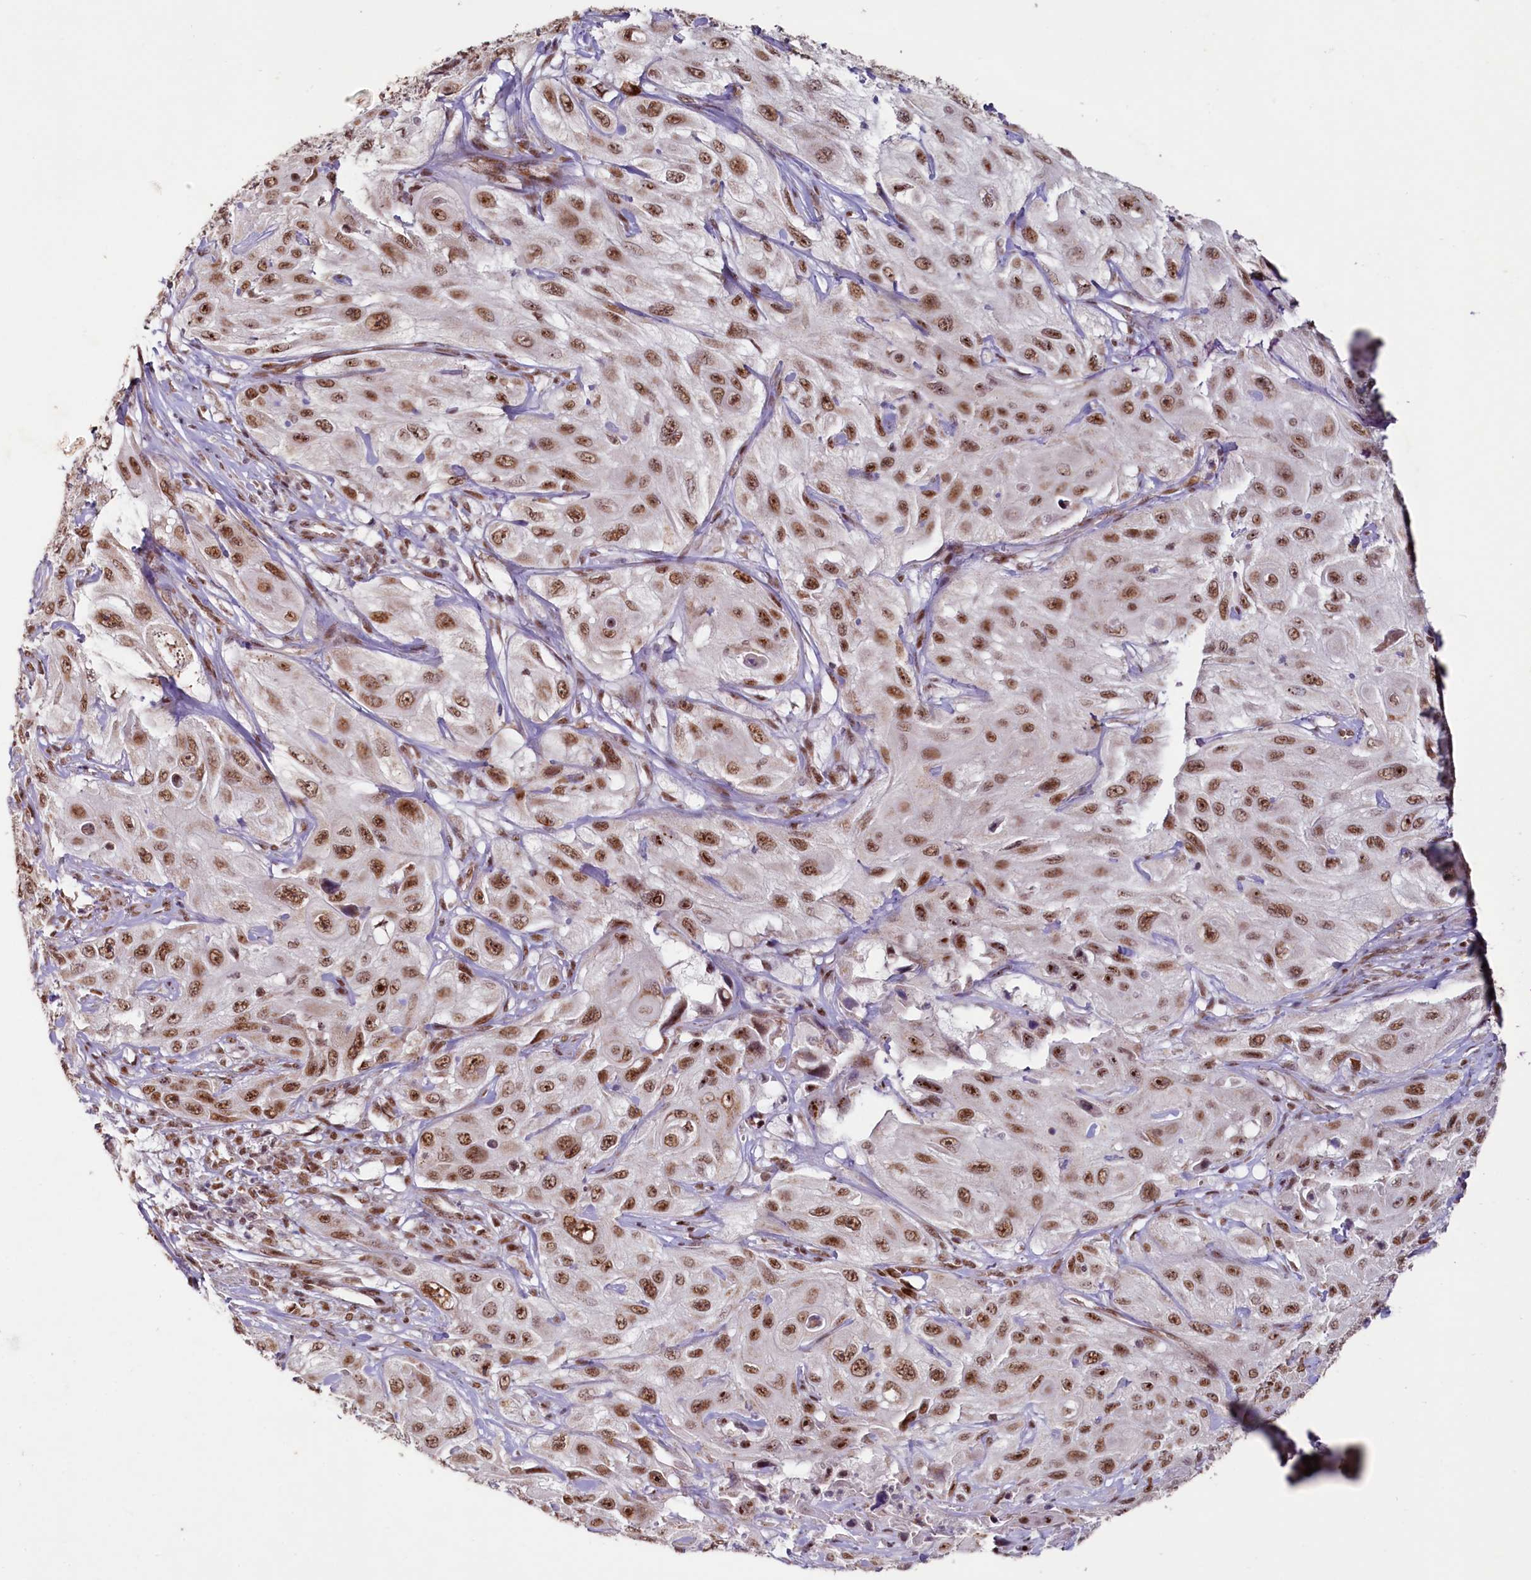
{"staining": {"intensity": "moderate", "quantity": ">75%", "location": "nuclear"}, "tissue": "cervical cancer", "cell_type": "Tumor cells", "image_type": "cancer", "snomed": [{"axis": "morphology", "description": "Squamous cell carcinoma, NOS"}, {"axis": "topography", "description": "Cervix"}], "caption": "Protein analysis of cervical cancer tissue shows moderate nuclear staining in about >75% of tumor cells.", "gene": "PDE6D", "patient": {"sex": "female", "age": 42}}